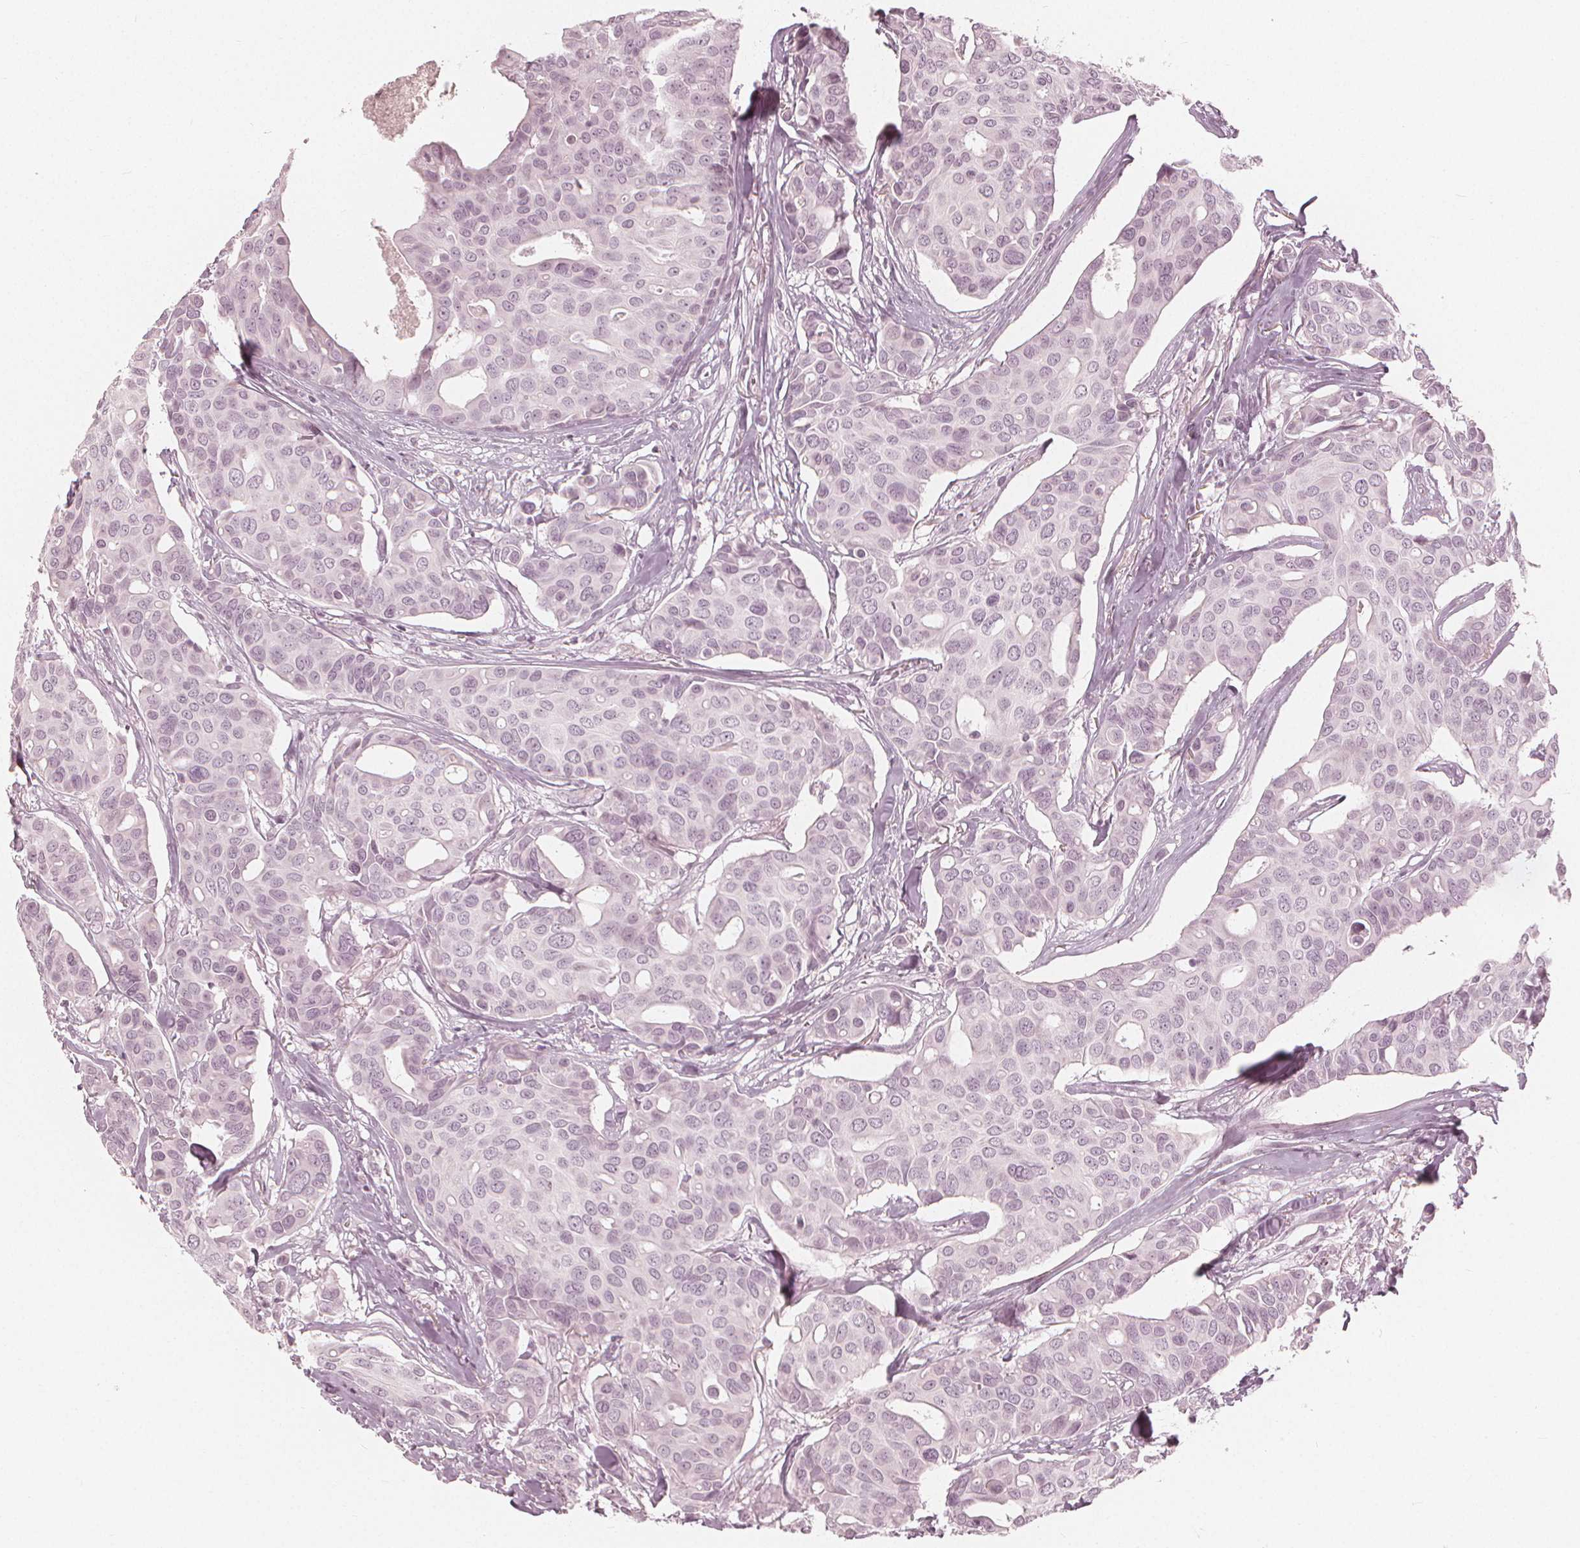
{"staining": {"intensity": "negative", "quantity": "none", "location": "none"}, "tissue": "breast cancer", "cell_type": "Tumor cells", "image_type": "cancer", "snomed": [{"axis": "morphology", "description": "Duct carcinoma"}, {"axis": "topography", "description": "Breast"}], "caption": "Immunohistochemistry (IHC) of breast cancer (invasive ductal carcinoma) shows no staining in tumor cells.", "gene": "PAEP", "patient": {"sex": "female", "age": 54}}